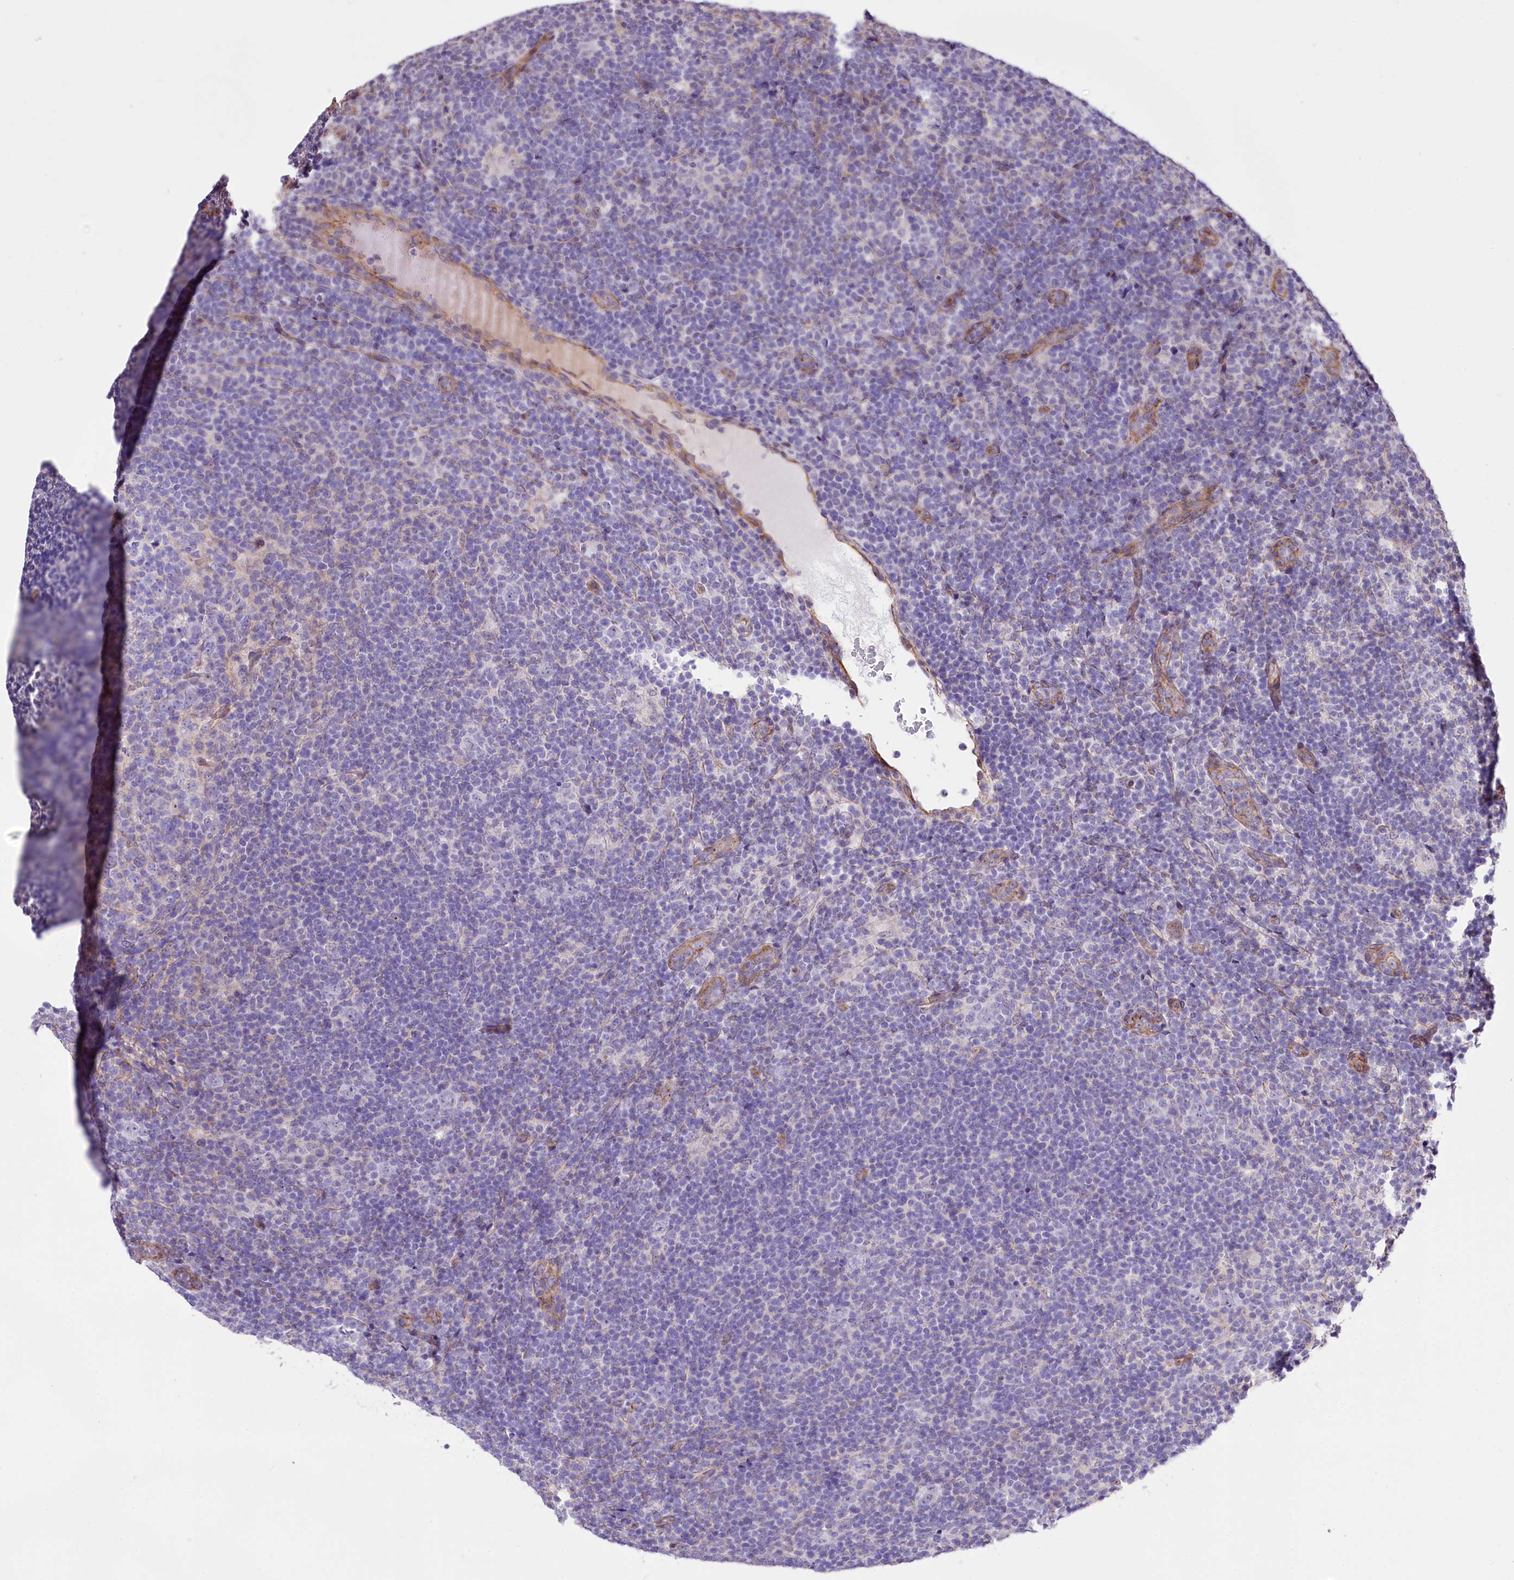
{"staining": {"intensity": "negative", "quantity": "none", "location": "none"}, "tissue": "lymphoma", "cell_type": "Tumor cells", "image_type": "cancer", "snomed": [{"axis": "morphology", "description": "Hodgkin's disease, NOS"}, {"axis": "topography", "description": "Lymph node"}], "caption": "Tumor cells show no significant protein staining in lymphoma.", "gene": "ST7", "patient": {"sex": "female", "age": 57}}